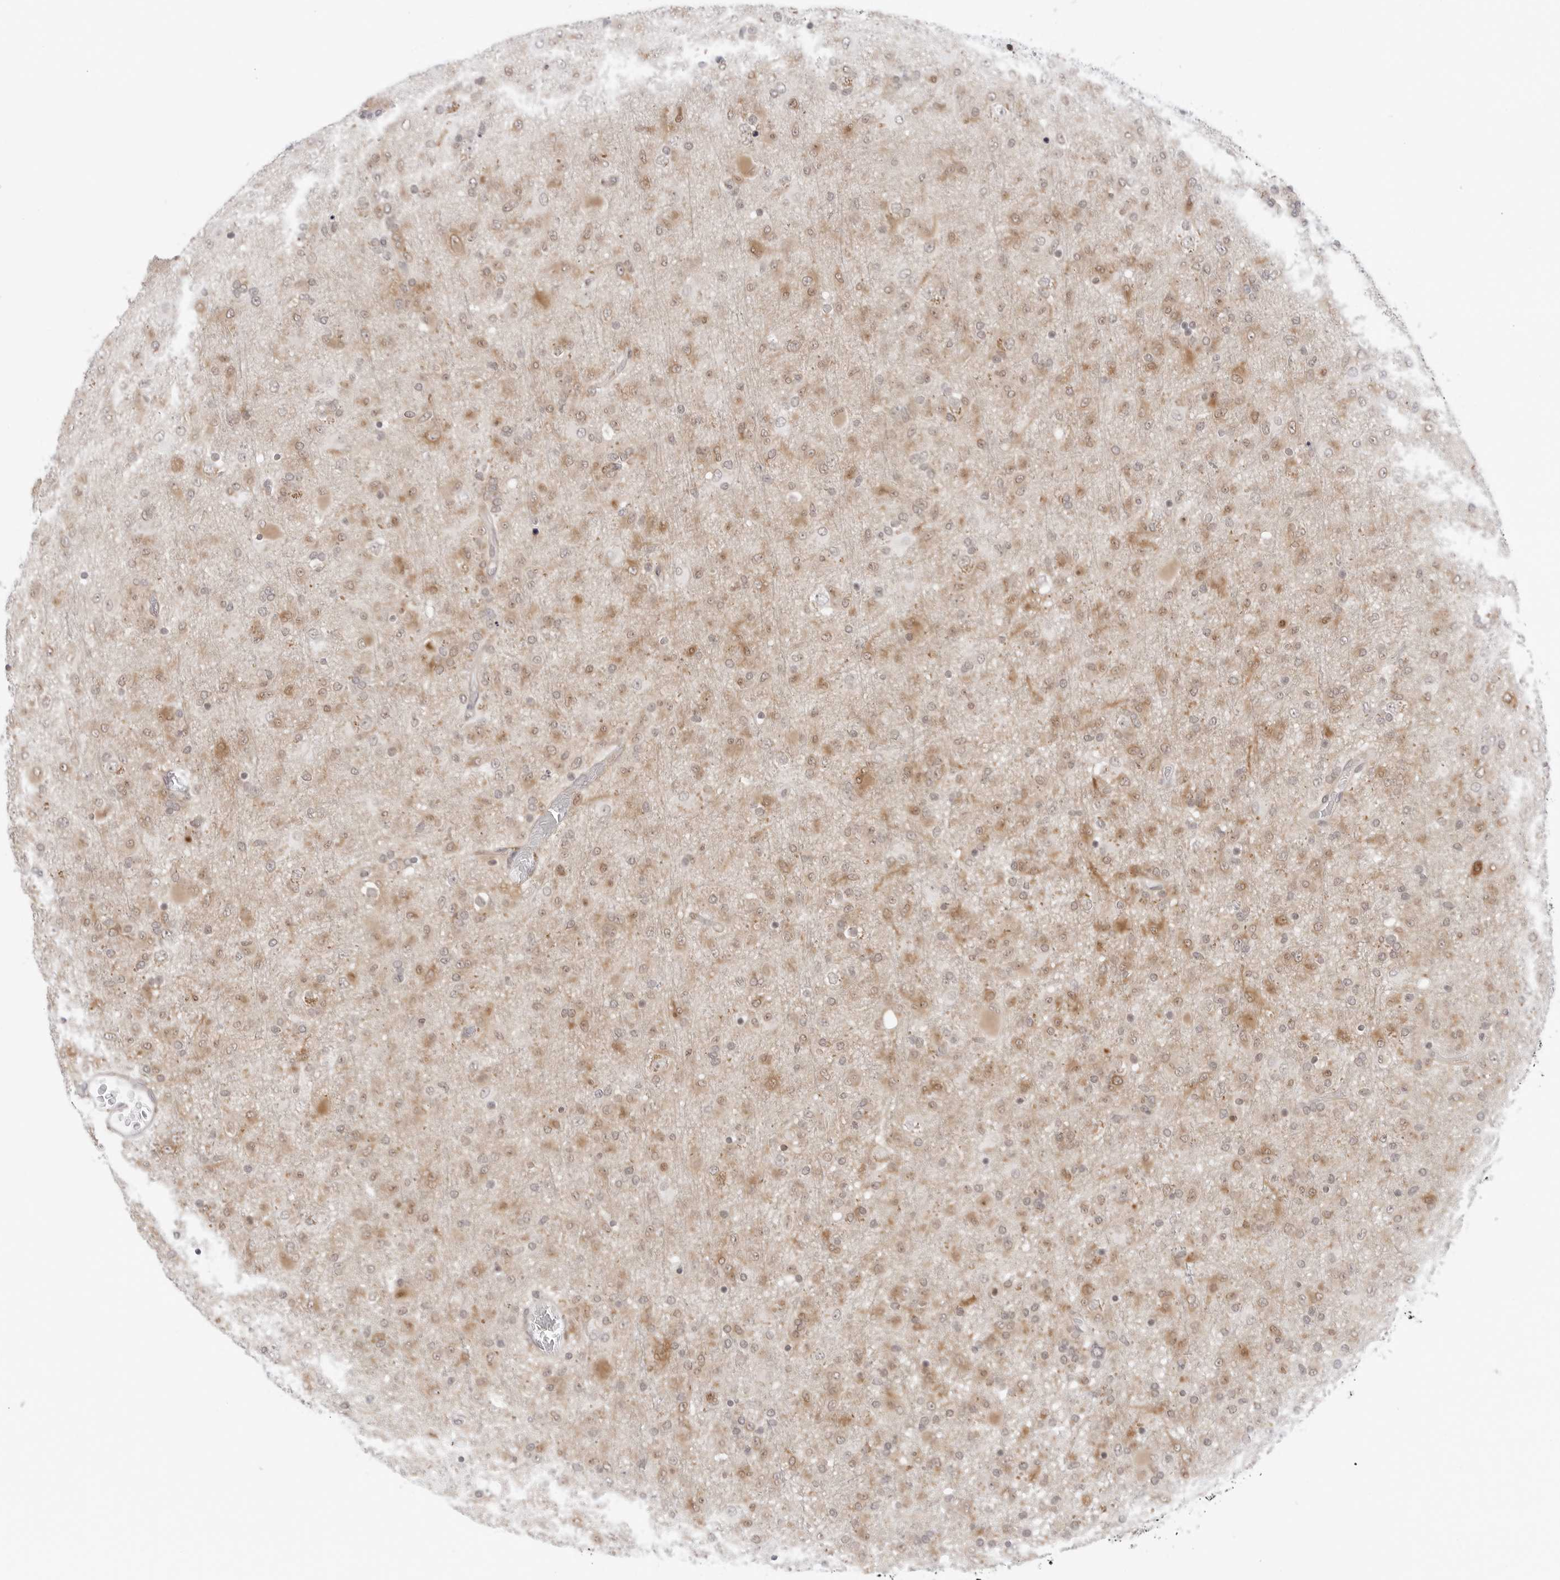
{"staining": {"intensity": "moderate", "quantity": "25%-75%", "location": "cytoplasmic/membranous"}, "tissue": "glioma", "cell_type": "Tumor cells", "image_type": "cancer", "snomed": [{"axis": "morphology", "description": "Glioma, malignant, Low grade"}, {"axis": "topography", "description": "Brain"}], "caption": "Tumor cells show medium levels of moderate cytoplasmic/membranous positivity in approximately 25%-75% of cells in human low-grade glioma (malignant). (DAB (3,3'-diaminobenzidine) IHC with brightfield microscopy, high magnification).", "gene": "NUDC", "patient": {"sex": "male", "age": 65}}